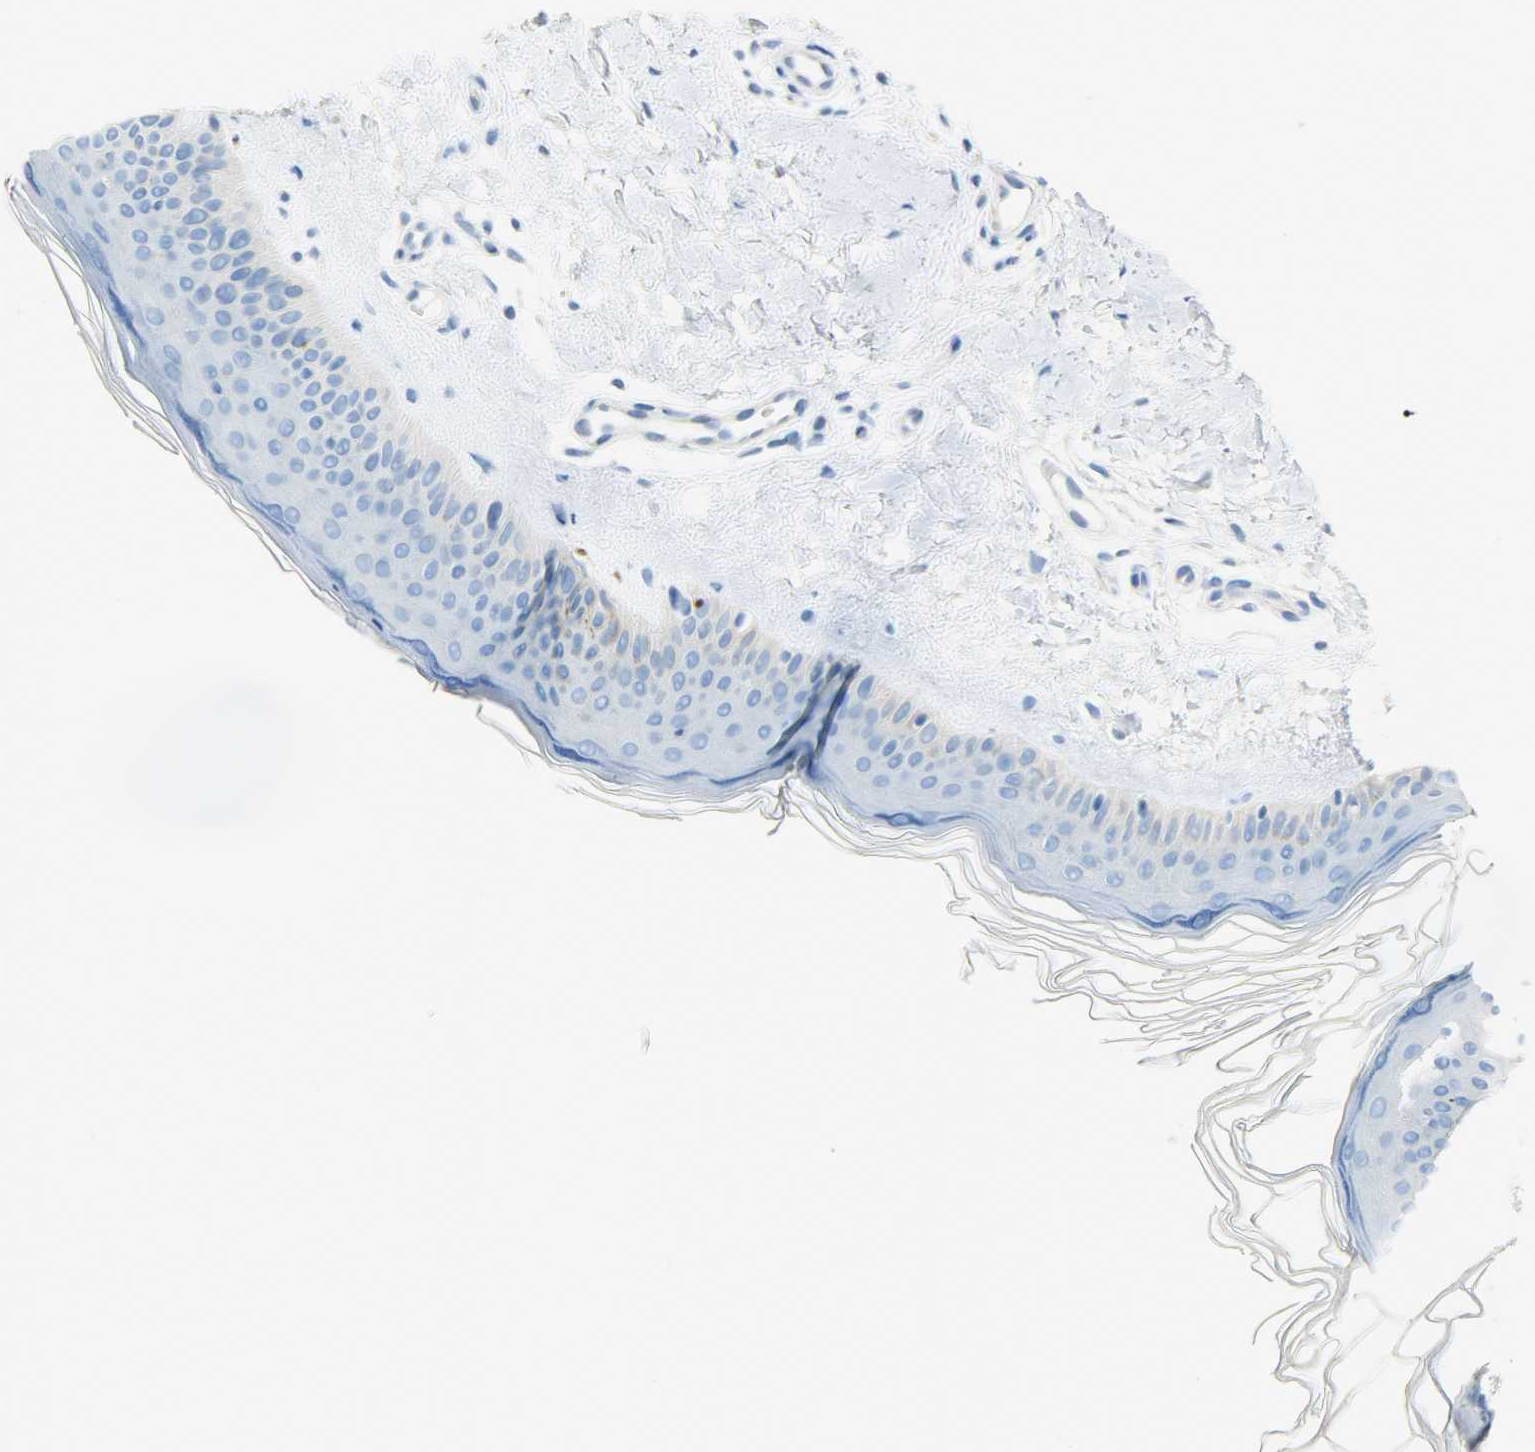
{"staining": {"intensity": "negative", "quantity": "none", "location": "none"}, "tissue": "skin", "cell_type": "Fibroblasts", "image_type": "normal", "snomed": [{"axis": "morphology", "description": "Normal tissue, NOS"}, {"axis": "topography", "description": "Skin"}], "caption": "The image exhibits no staining of fibroblasts in benign skin. (DAB (3,3'-diaminobenzidine) immunohistochemistry with hematoxylin counter stain).", "gene": "PROM1", "patient": {"sex": "female", "age": 19}}